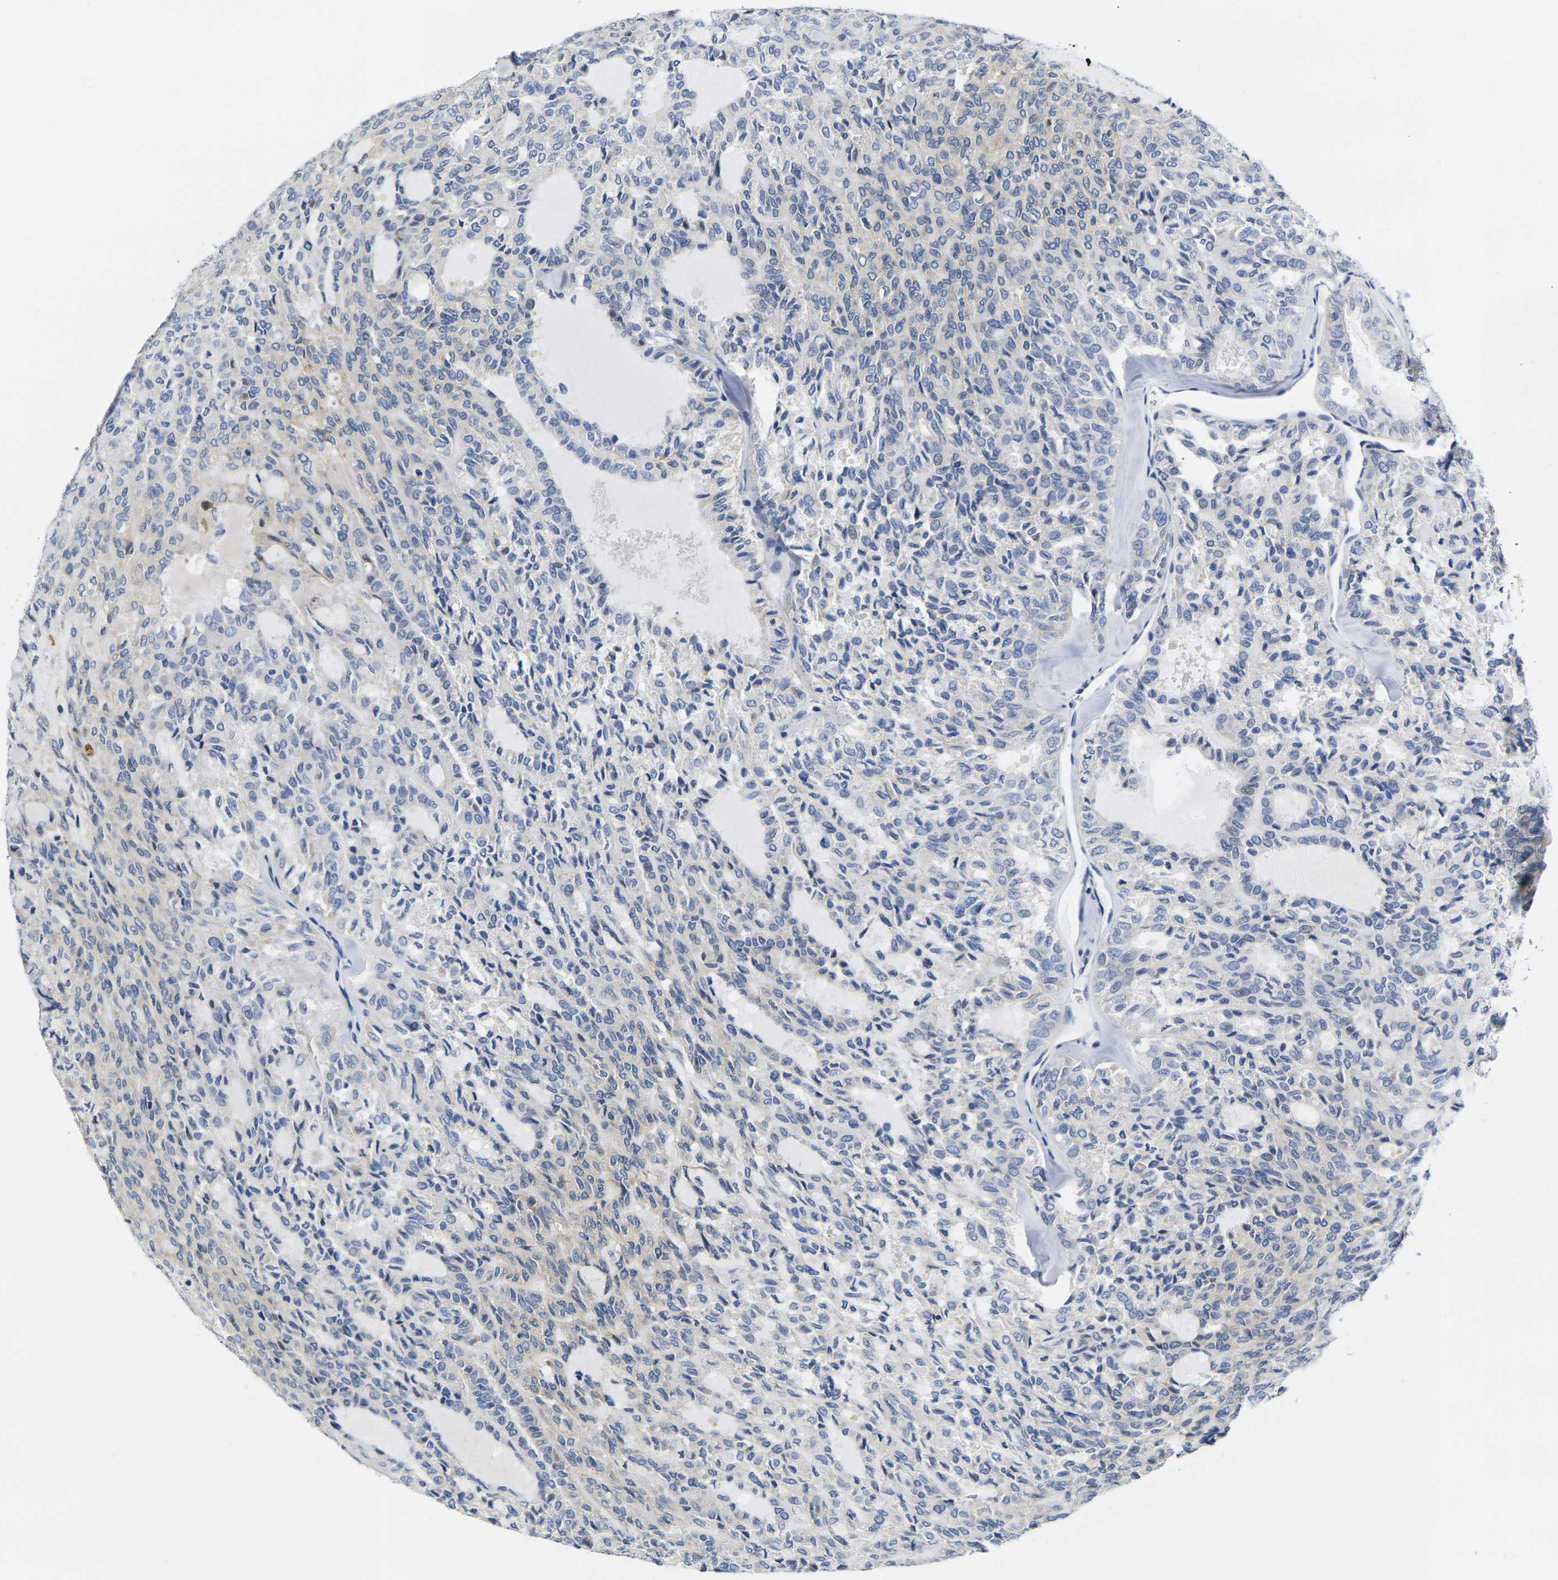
{"staining": {"intensity": "negative", "quantity": "none", "location": "none"}, "tissue": "thyroid cancer", "cell_type": "Tumor cells", "image_type": "cancer", "snomed": [{"axis": "morphology", "description": "Follicular adenoma carcinoma, NOS"}, {"axis": "topography", "description": "Thyroid gland"}], "caption": "Tumor cells are negative for brown protein staining in thyroid cancer (follicular adenoma carcinoma).", "gene": "NOCT", "patient": {"sex": "male", "age": 75}}